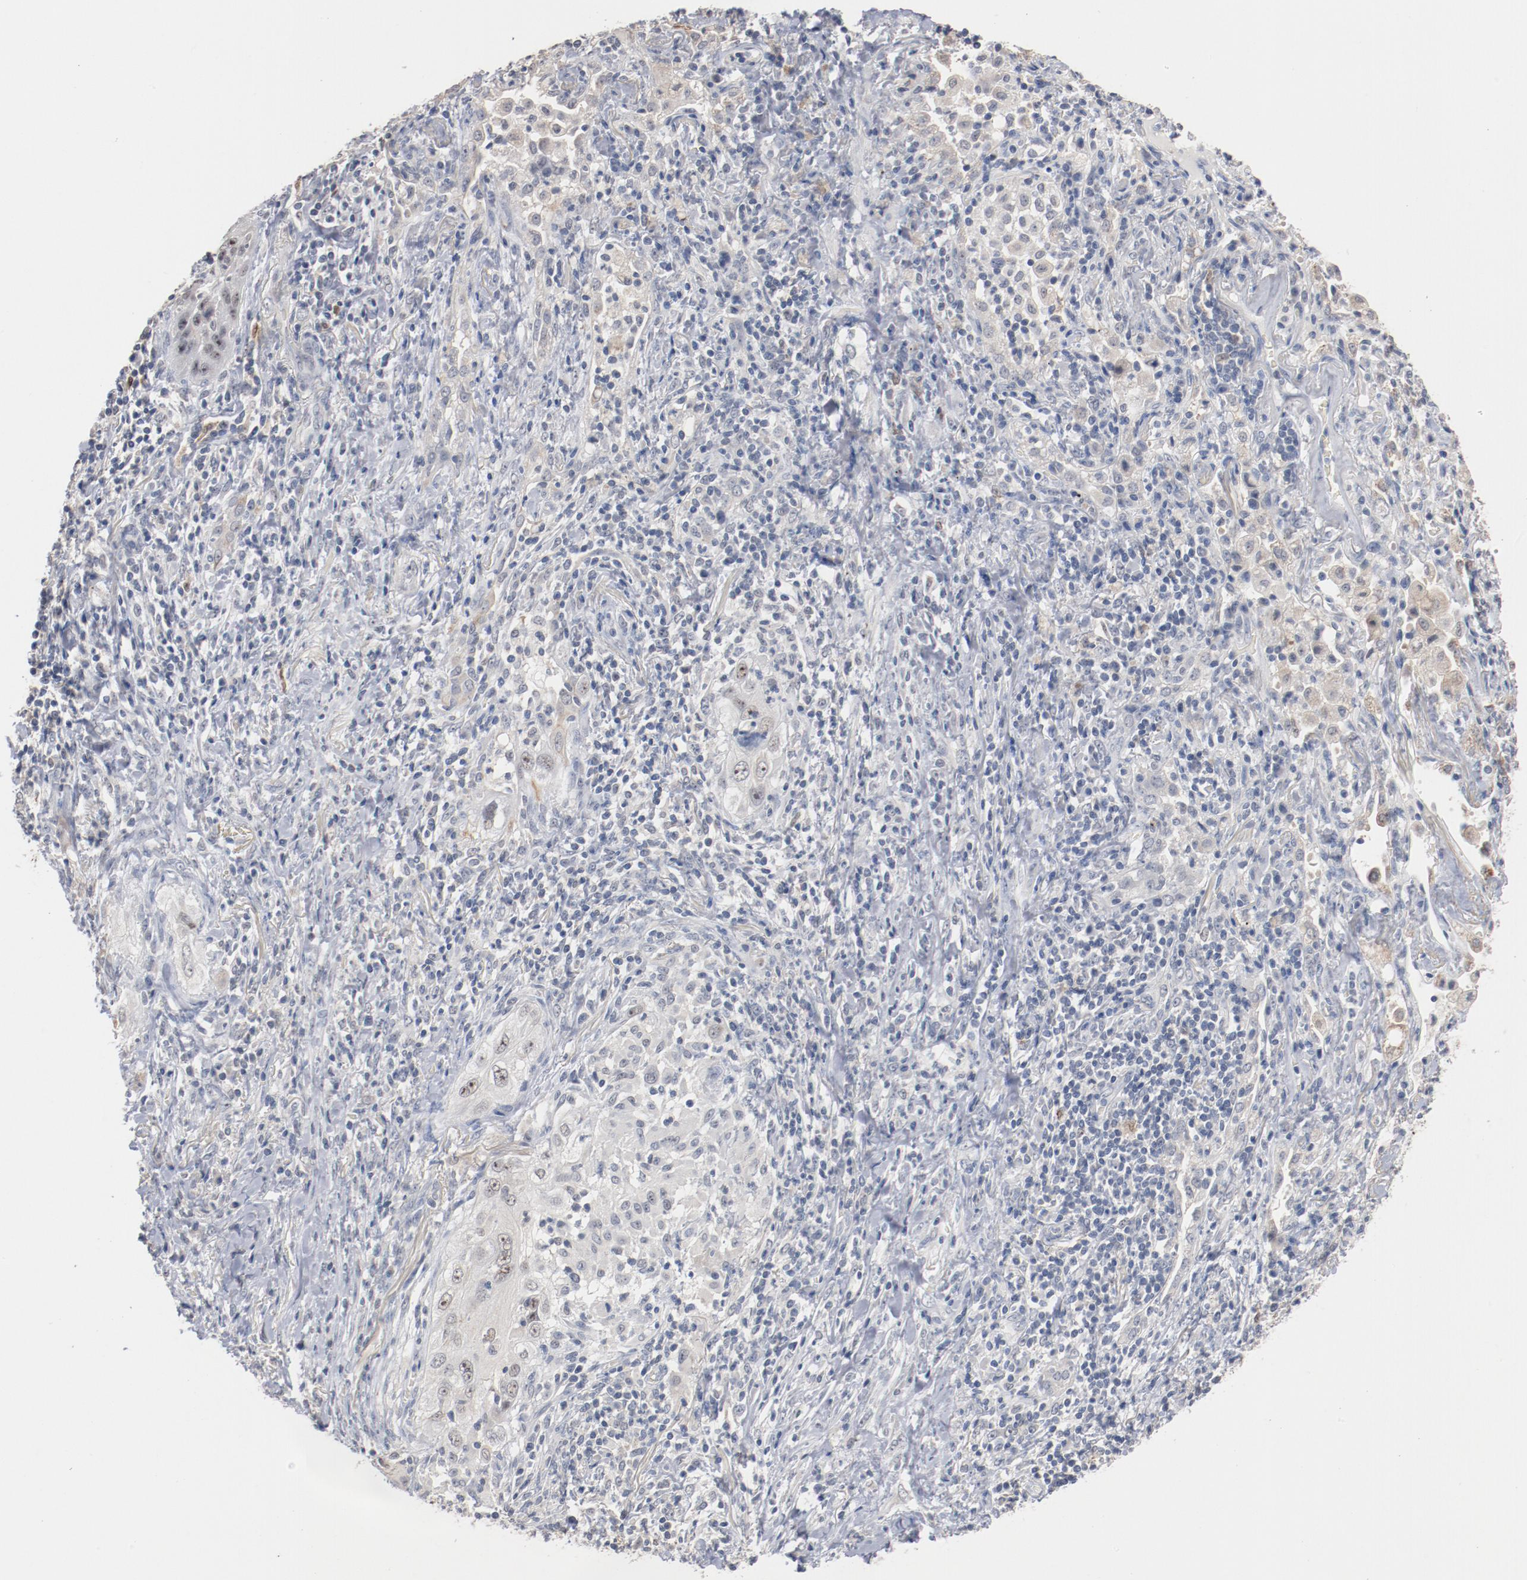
{"staining": {"intensity": "negative", "quantity": "none", "location": "none"}, "tissue": "lung cancer", "cell_type": "Tumor cells", "image_type": "cancer", "snomed": [{"axis": "morphology", "description": "Squamous cell carcinoma, NOS"}, {"axis": "topography", "description": "Lung"}], "caption": "Immunohistochemical staining of human lung squamous cell carcinoma shows no significant staining in tumor cells.", "gene": "ERICH1", "patient": {"sex": "female", "age": 67}}